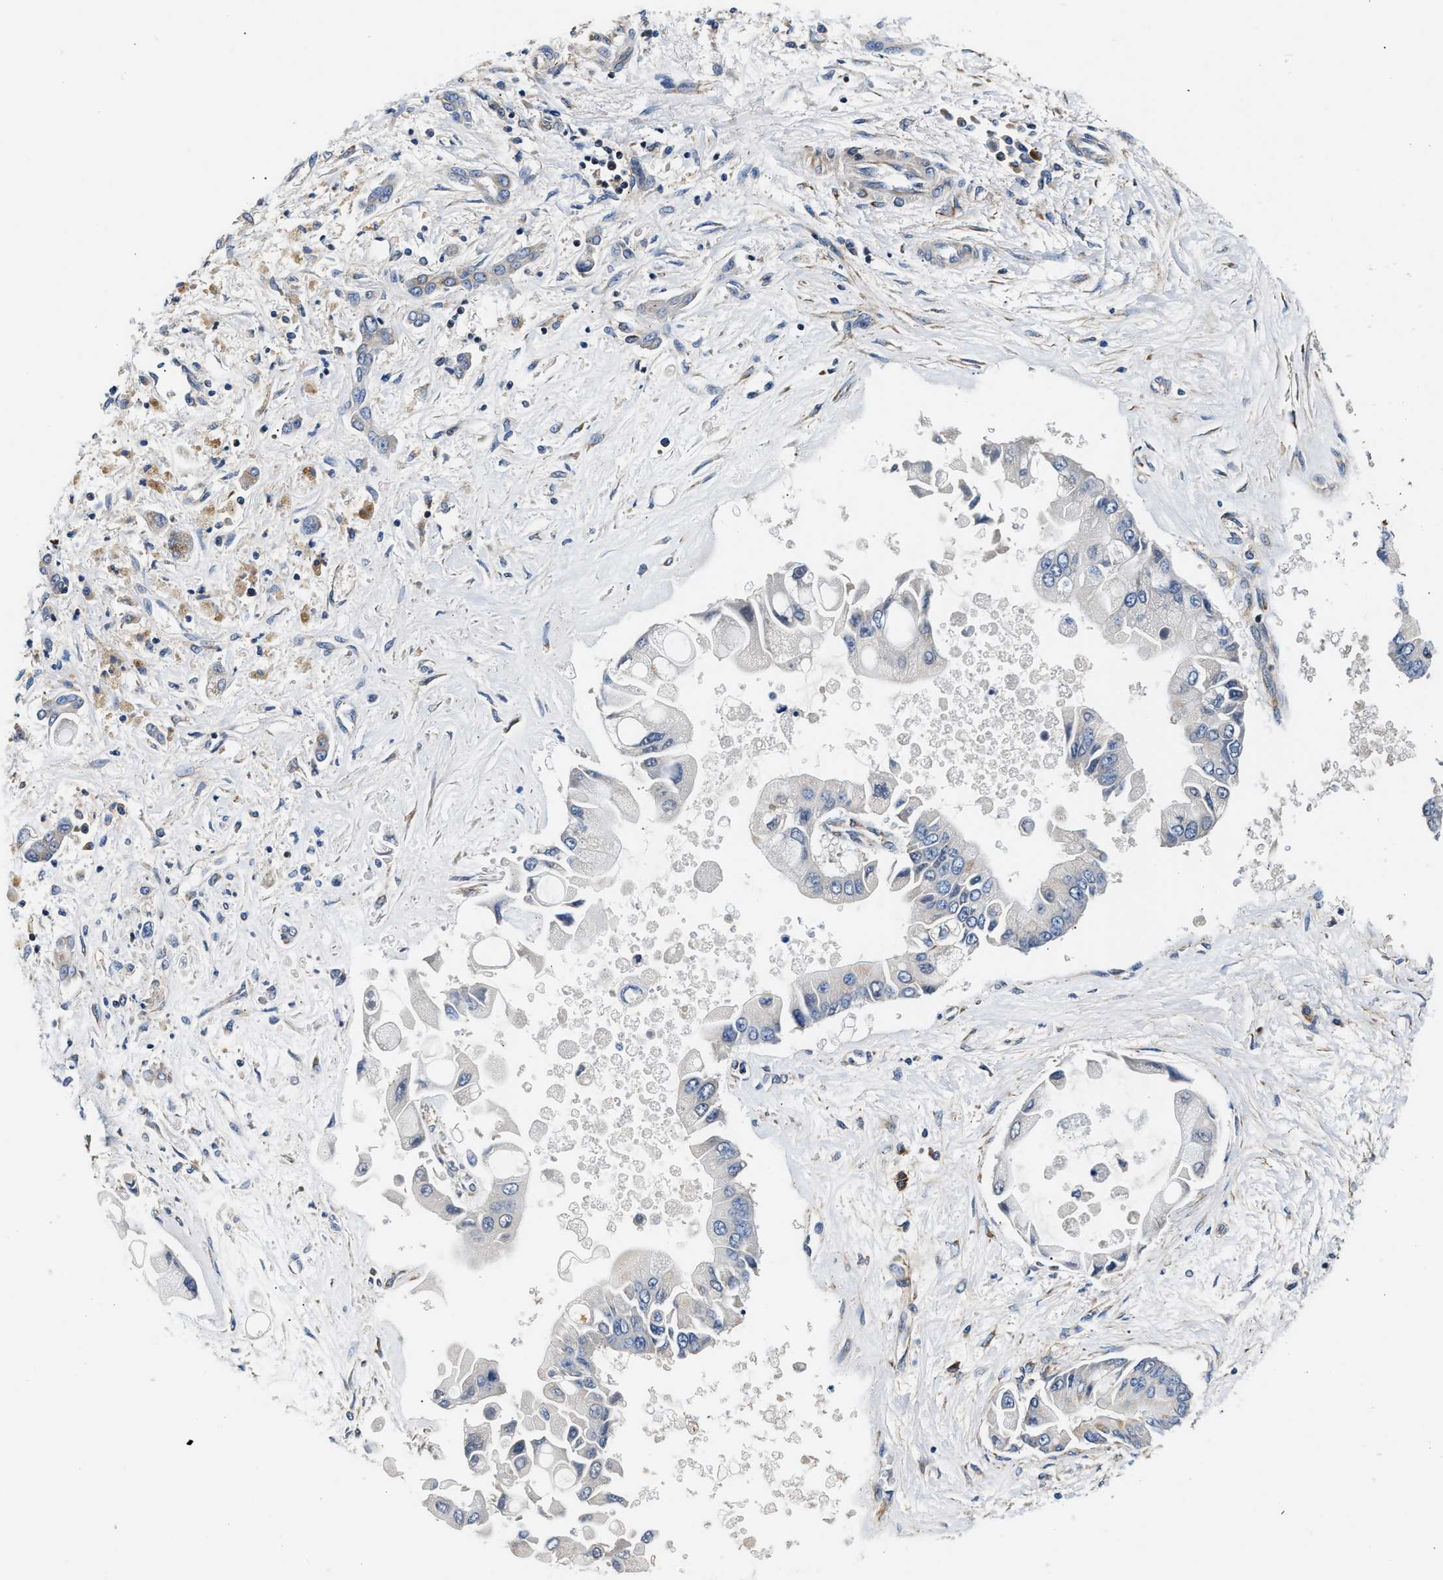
{"staining": {"intensity": "negative", "quantity": "none", "location": "none"}, "tissue": "liver cancer", "cell_type": "Tumor cells", "image_type": "cancer", "snomed": [{"axis": "morphology", "description": "Cholangiocarcinoma"}, {"axis": "topography", "description": "Liver"}], "caption": "Immunohistochemical staining of human liver cancer displays no significant staining in tumor cells.", "gene": "TEX2", "patient": {"sex": "male", "age": 50}}